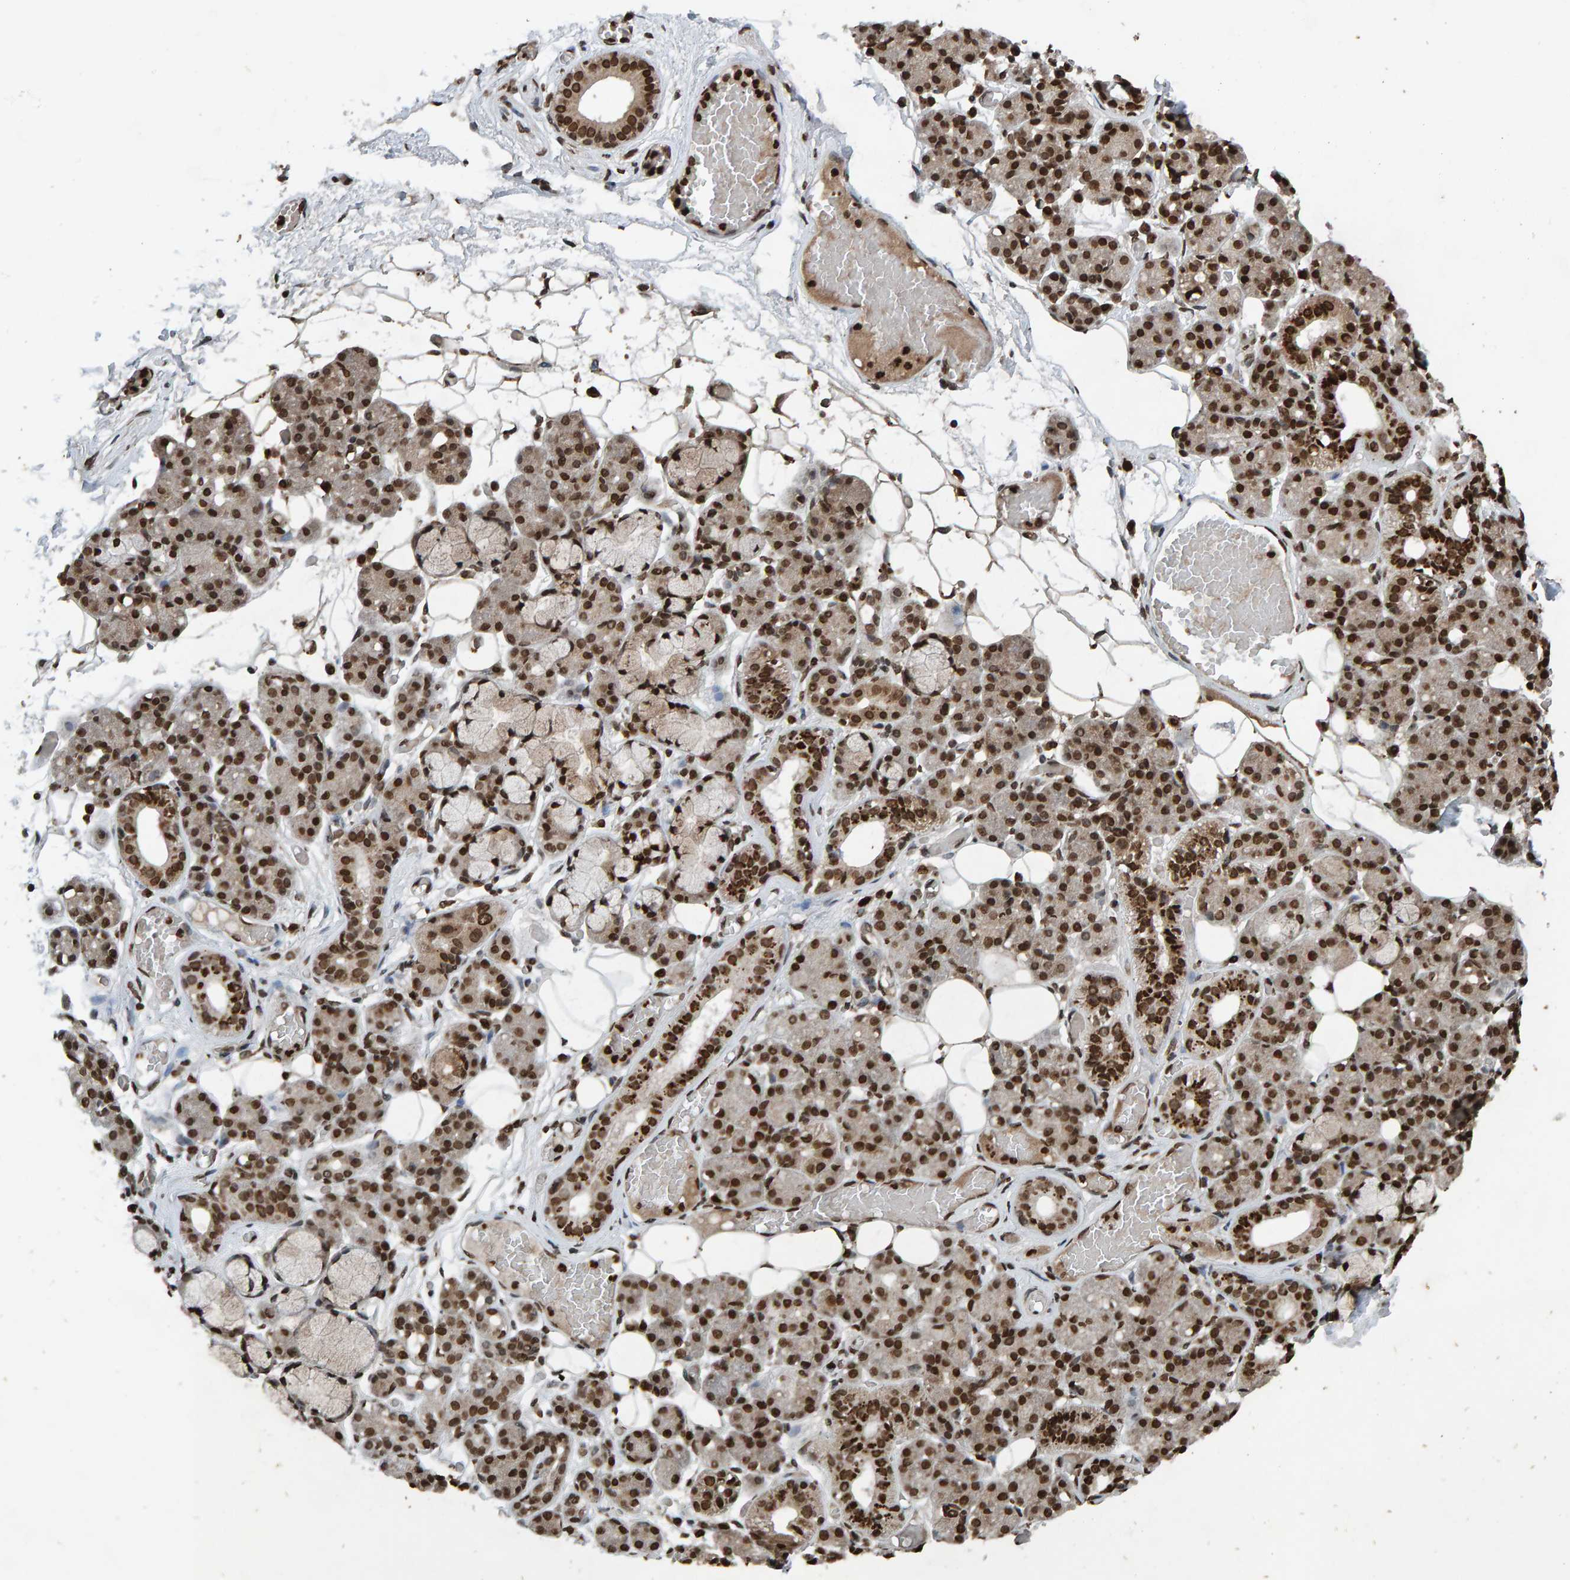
{"staining": {"intensity": "strong", "quantity": ">75%", "location": "nuclear"}, "tissue": "salivary gland", "cell_type": "Glandular cells", "image_type": "normal", "snomed": [{"axis": "morphology", "description": "Normal tissue, NOS"}, {"axis": "topography", "description": "Salivary gland"}], "caption": "High-power microscopy captured an IHC image of benign salivary gland, revealing strong nuclear staining in approximately >75% of glandular cells.", "gene": "H2AZ1", "patient": {"sex": "male", "age": 63}}